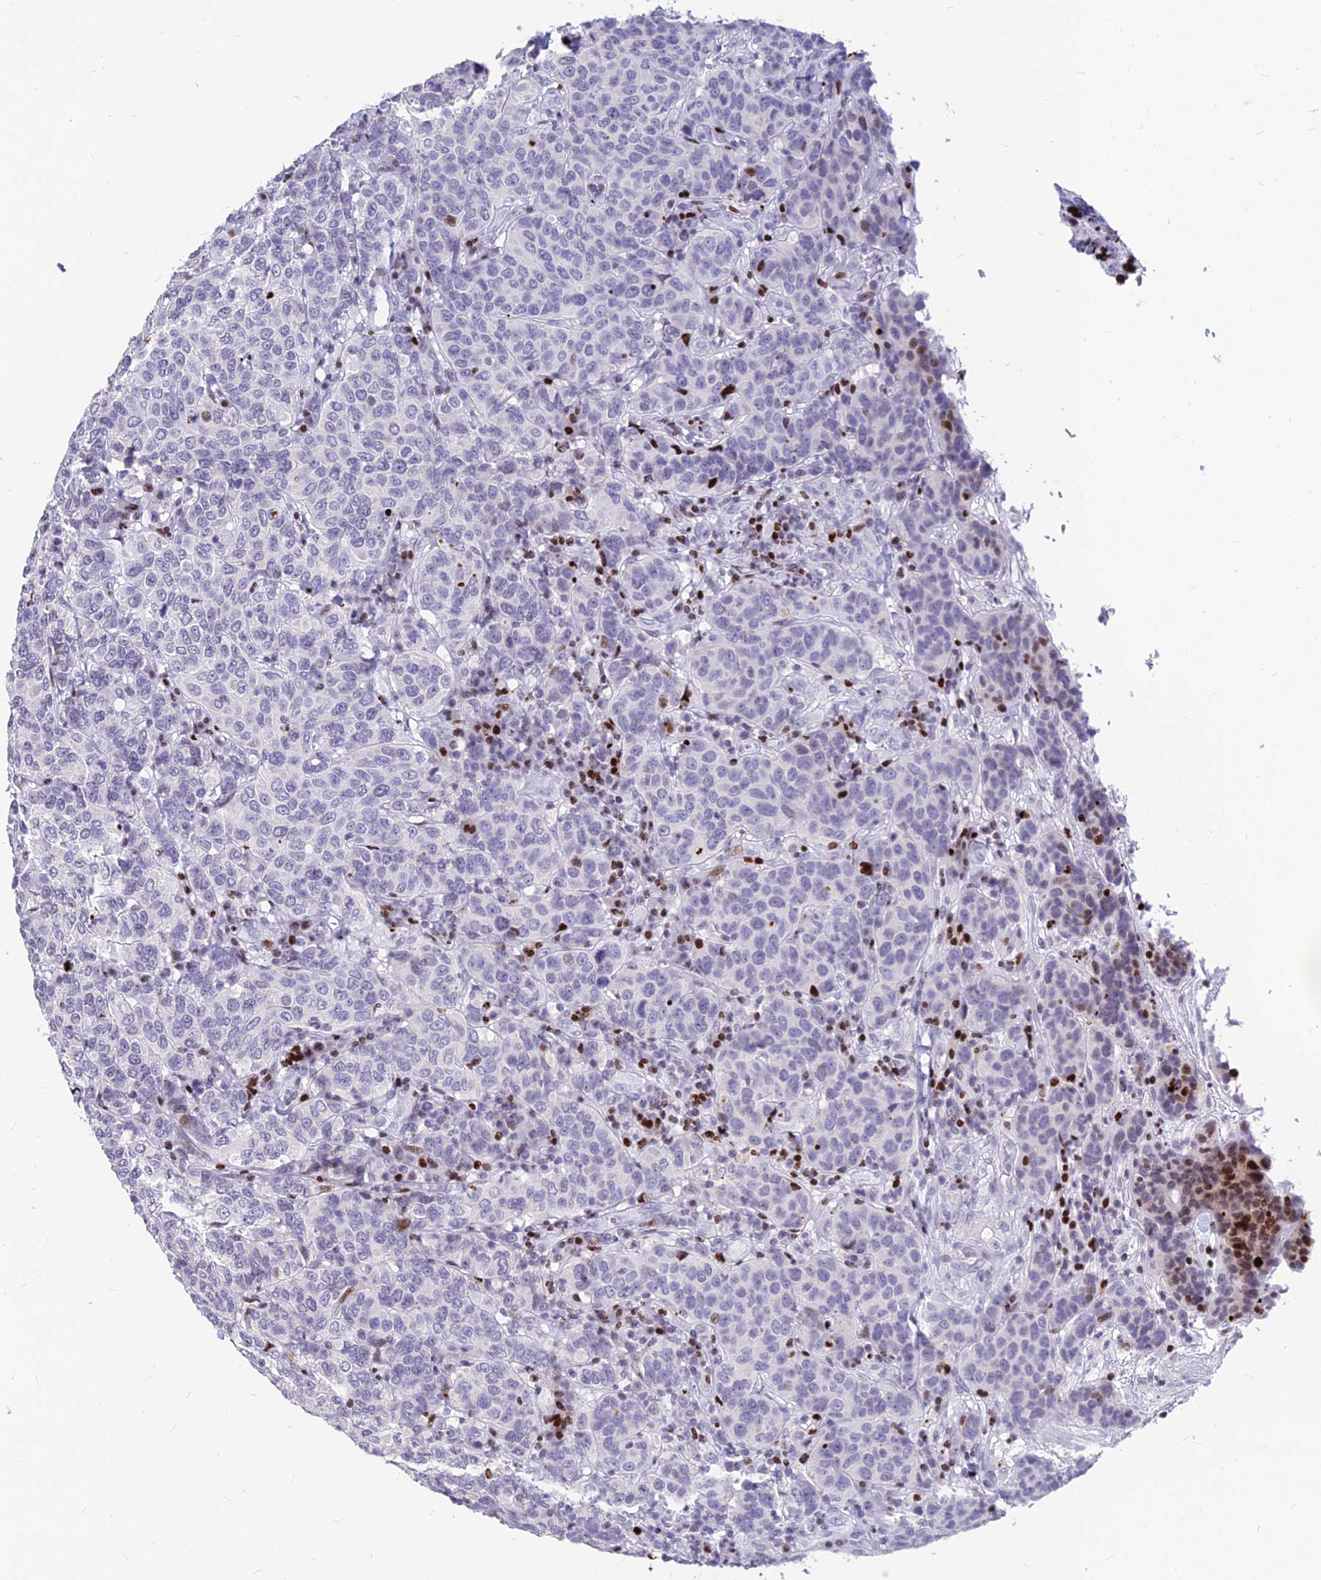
{"staining": {"intensity": "negative", "quantity": "none", "location": "none"}, "tissue": "breast cancer", "cell_type": "Tumor cells", "image_type": "cancer", "snomed": [{"axis": "morphology", "description": "Duct carcinoma"}, {"axis": "topography", "description": "Breast"}], "caption": "This is a image of immunohistochemistry (IHC) staining of breast cancer, which shows no staining in tumor cells.", "gene": "PRPS1", "patient": {"sex": "female", "age": 55}}